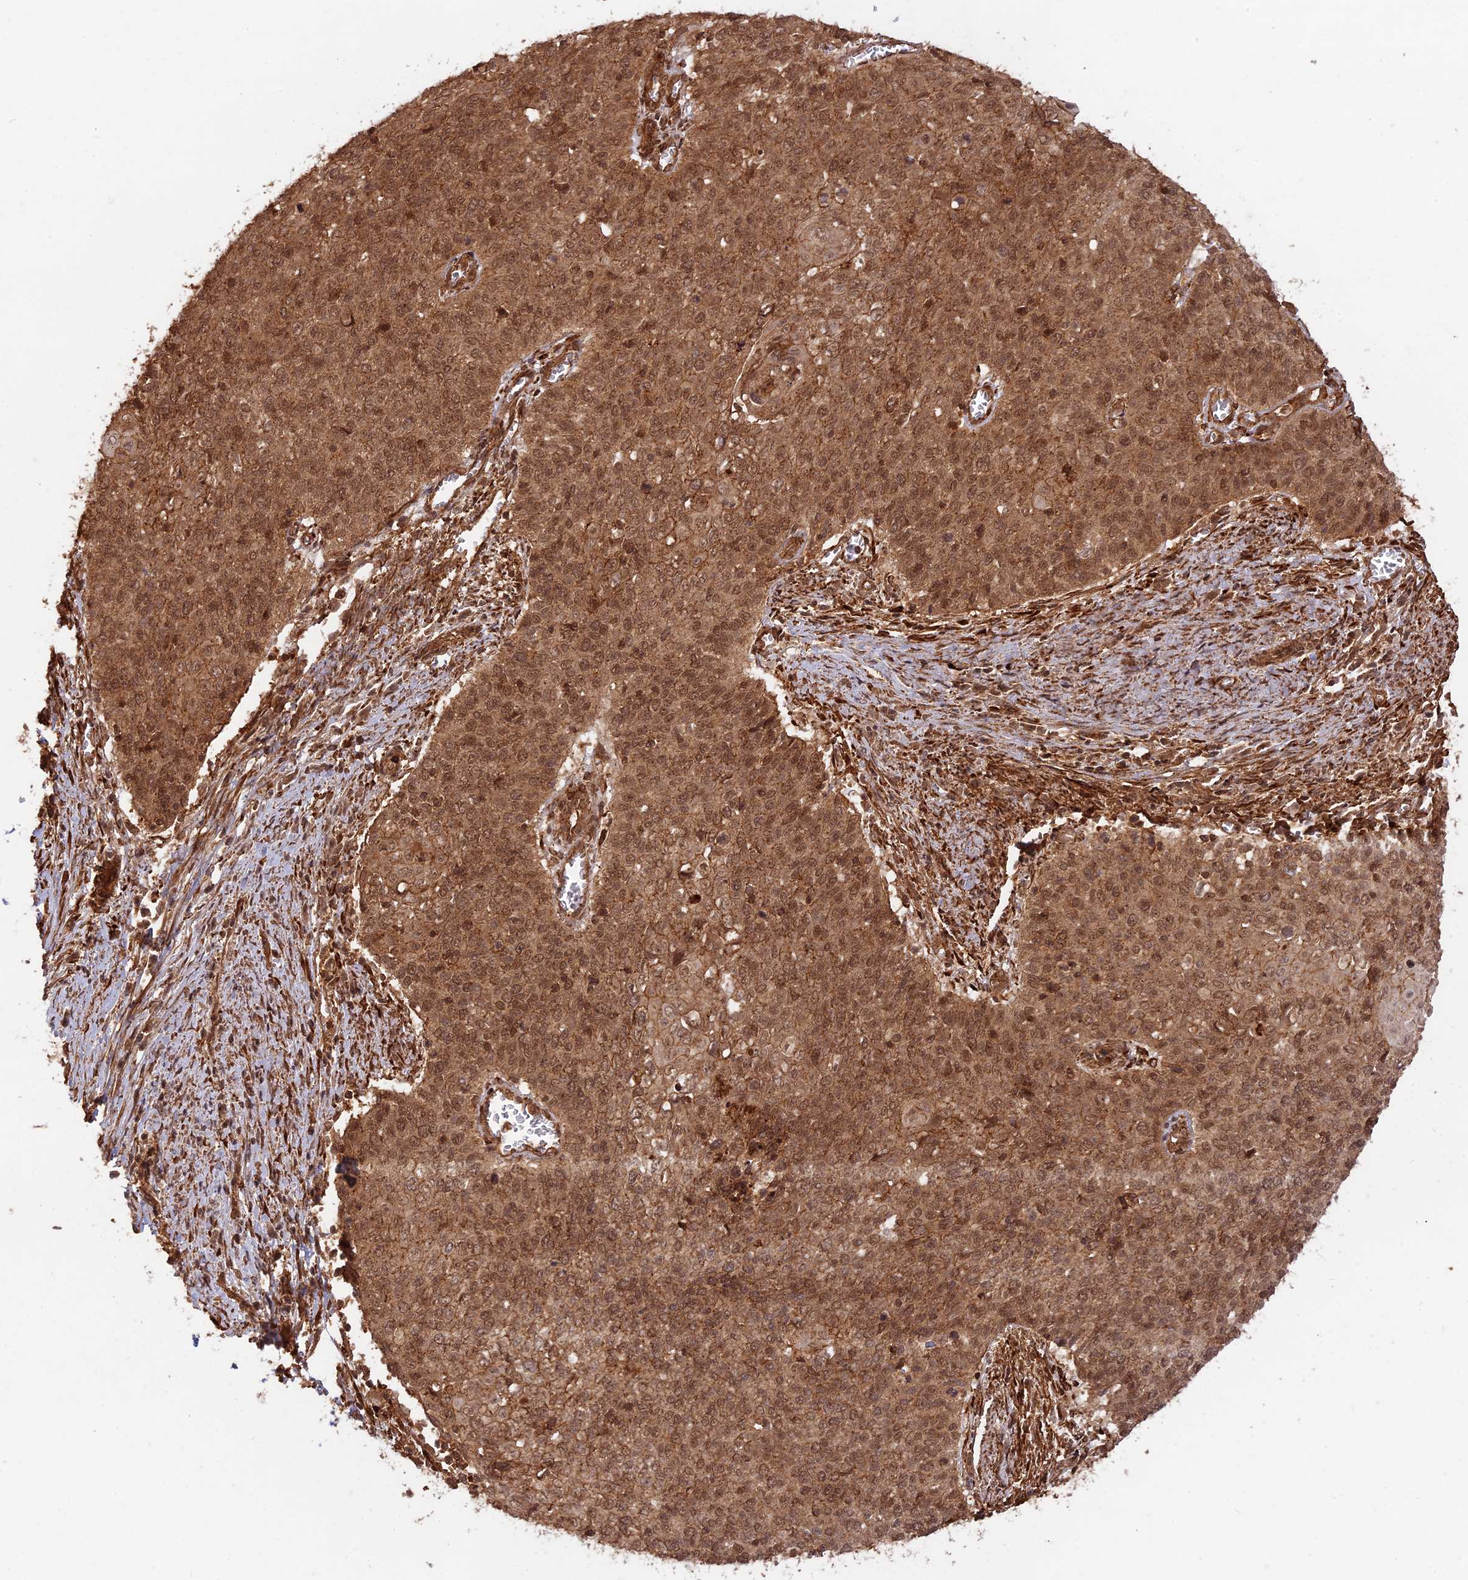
{"staining": {"intensity": "moderate", "quantity": ">75%", "location": "cytoplasmic/membranous,nuclear"}, "tissue": "cervical cancer", "cell_type": "Tumor cells", "image_type": "cancer", "snomed": [{"axis": "morphology", "description": "Squamous cell carcinoma, NOS"}, {"axis": "topography", "description": "Cervix"}], "caption": "Immunohistochemistry (IHC) histopathology image of neoplastic tissue: cervical cancer stained using IHC displays medium levels of moderate protein expression localized specifically in the cytoplasmic/membranous and nuclear of tumor cells, appearing as a cytoplasmic/membranous and nuclear brown color.", "gene": "CCDC174", "patient": {"sex": "female", "age": 39}}